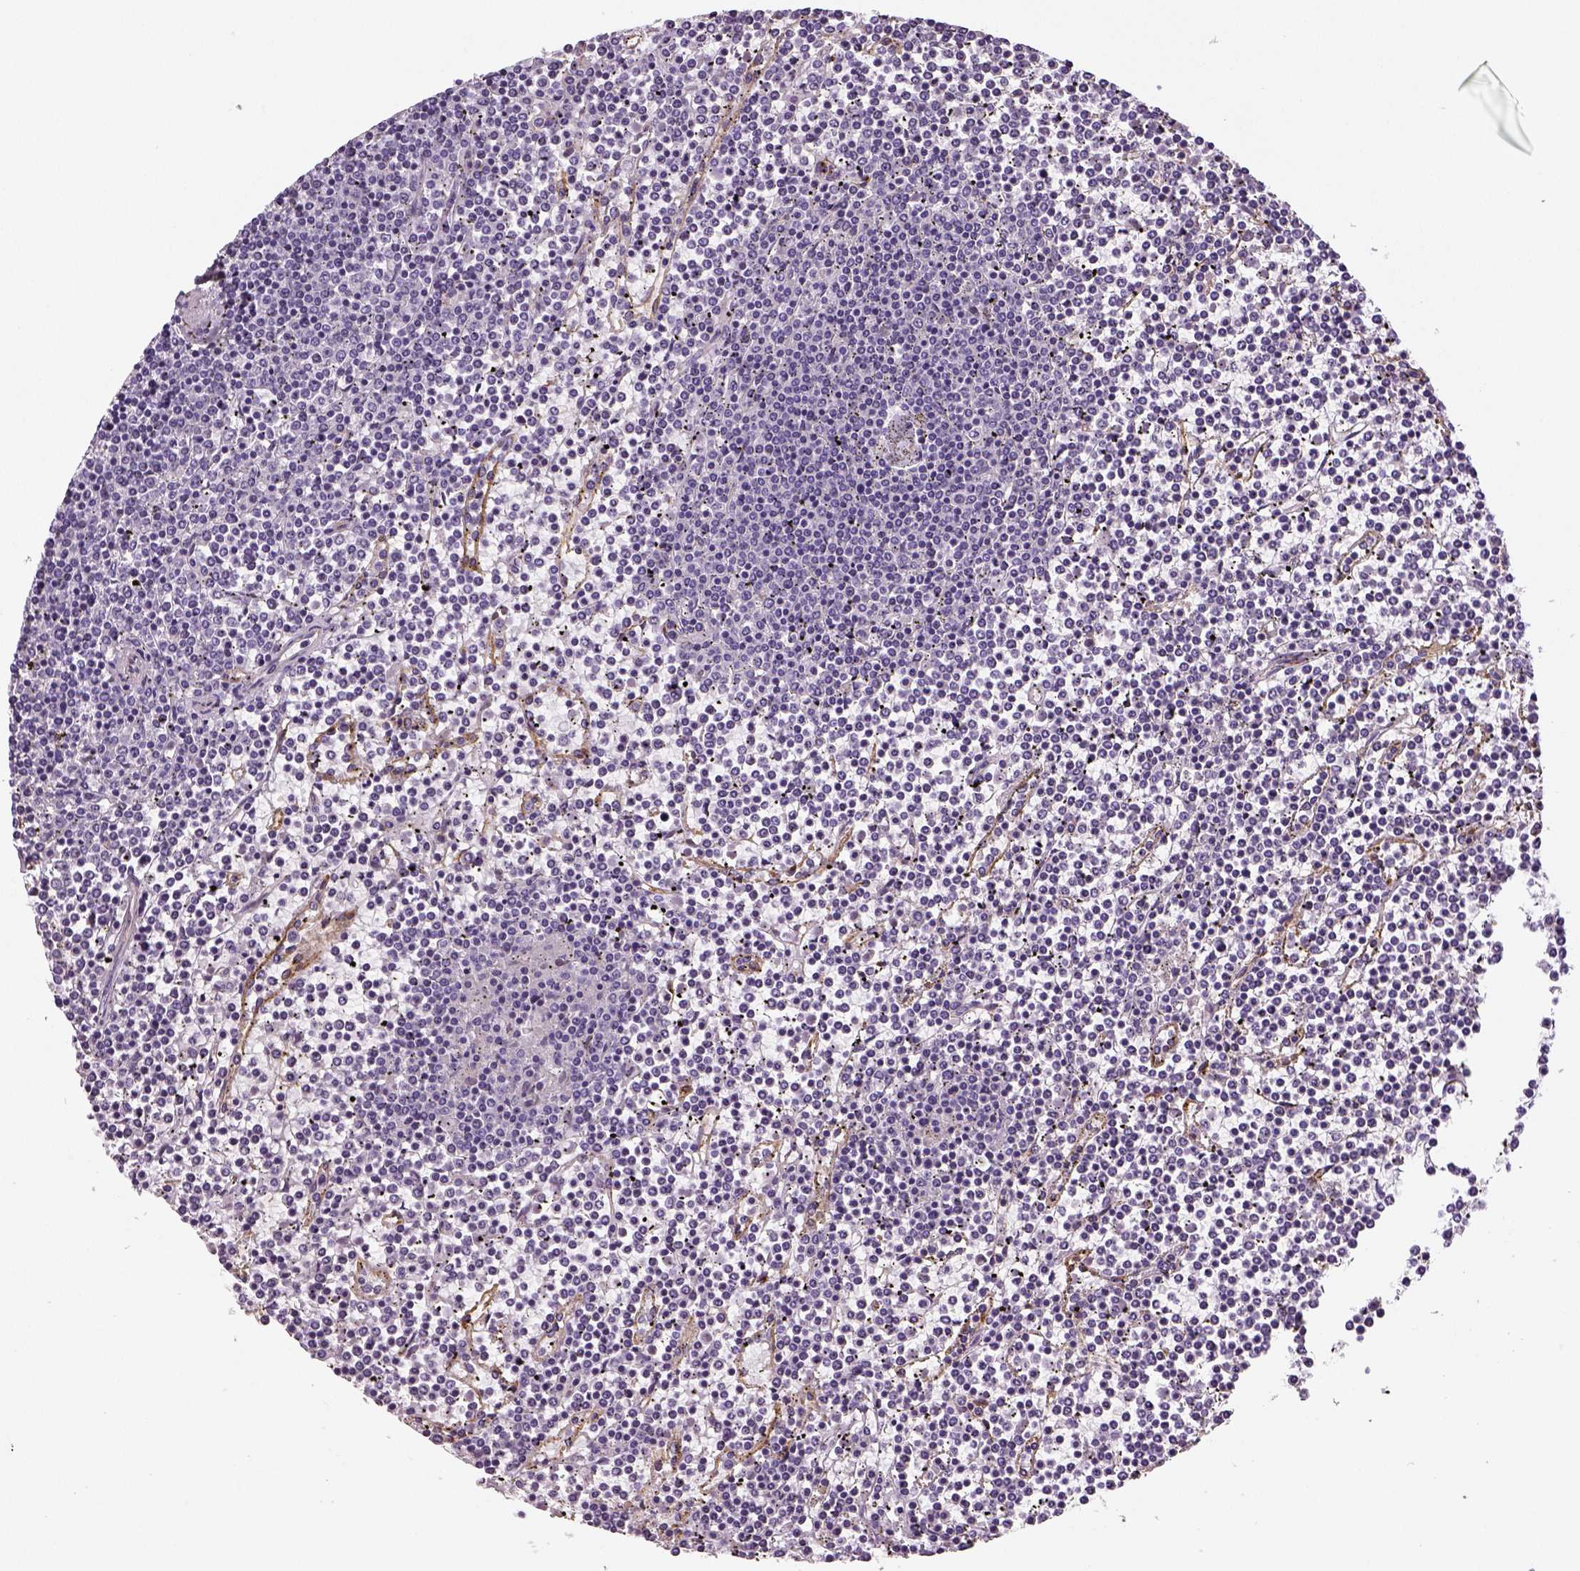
{"staining": {"intensity": "negative", "quantity": "none", "location": "none"}, "tissue": "lymphoma", "cell_type": "Tumor cells", "image_type": "cancer", "snomed": [{"axis": "morphology", "description": "Malignant lymphoma, non-Hodgkin's type, Low grade"}, {"axis": "topography", "description": "Spleen"}], "caption": "Micrograph shows no significant protein staining in tumor cells of malignant lymphoma, non-Hodgkin's type (low-grade).", "gene": "TSPAN7", "patient": {"sex": "female", "age": 19}}